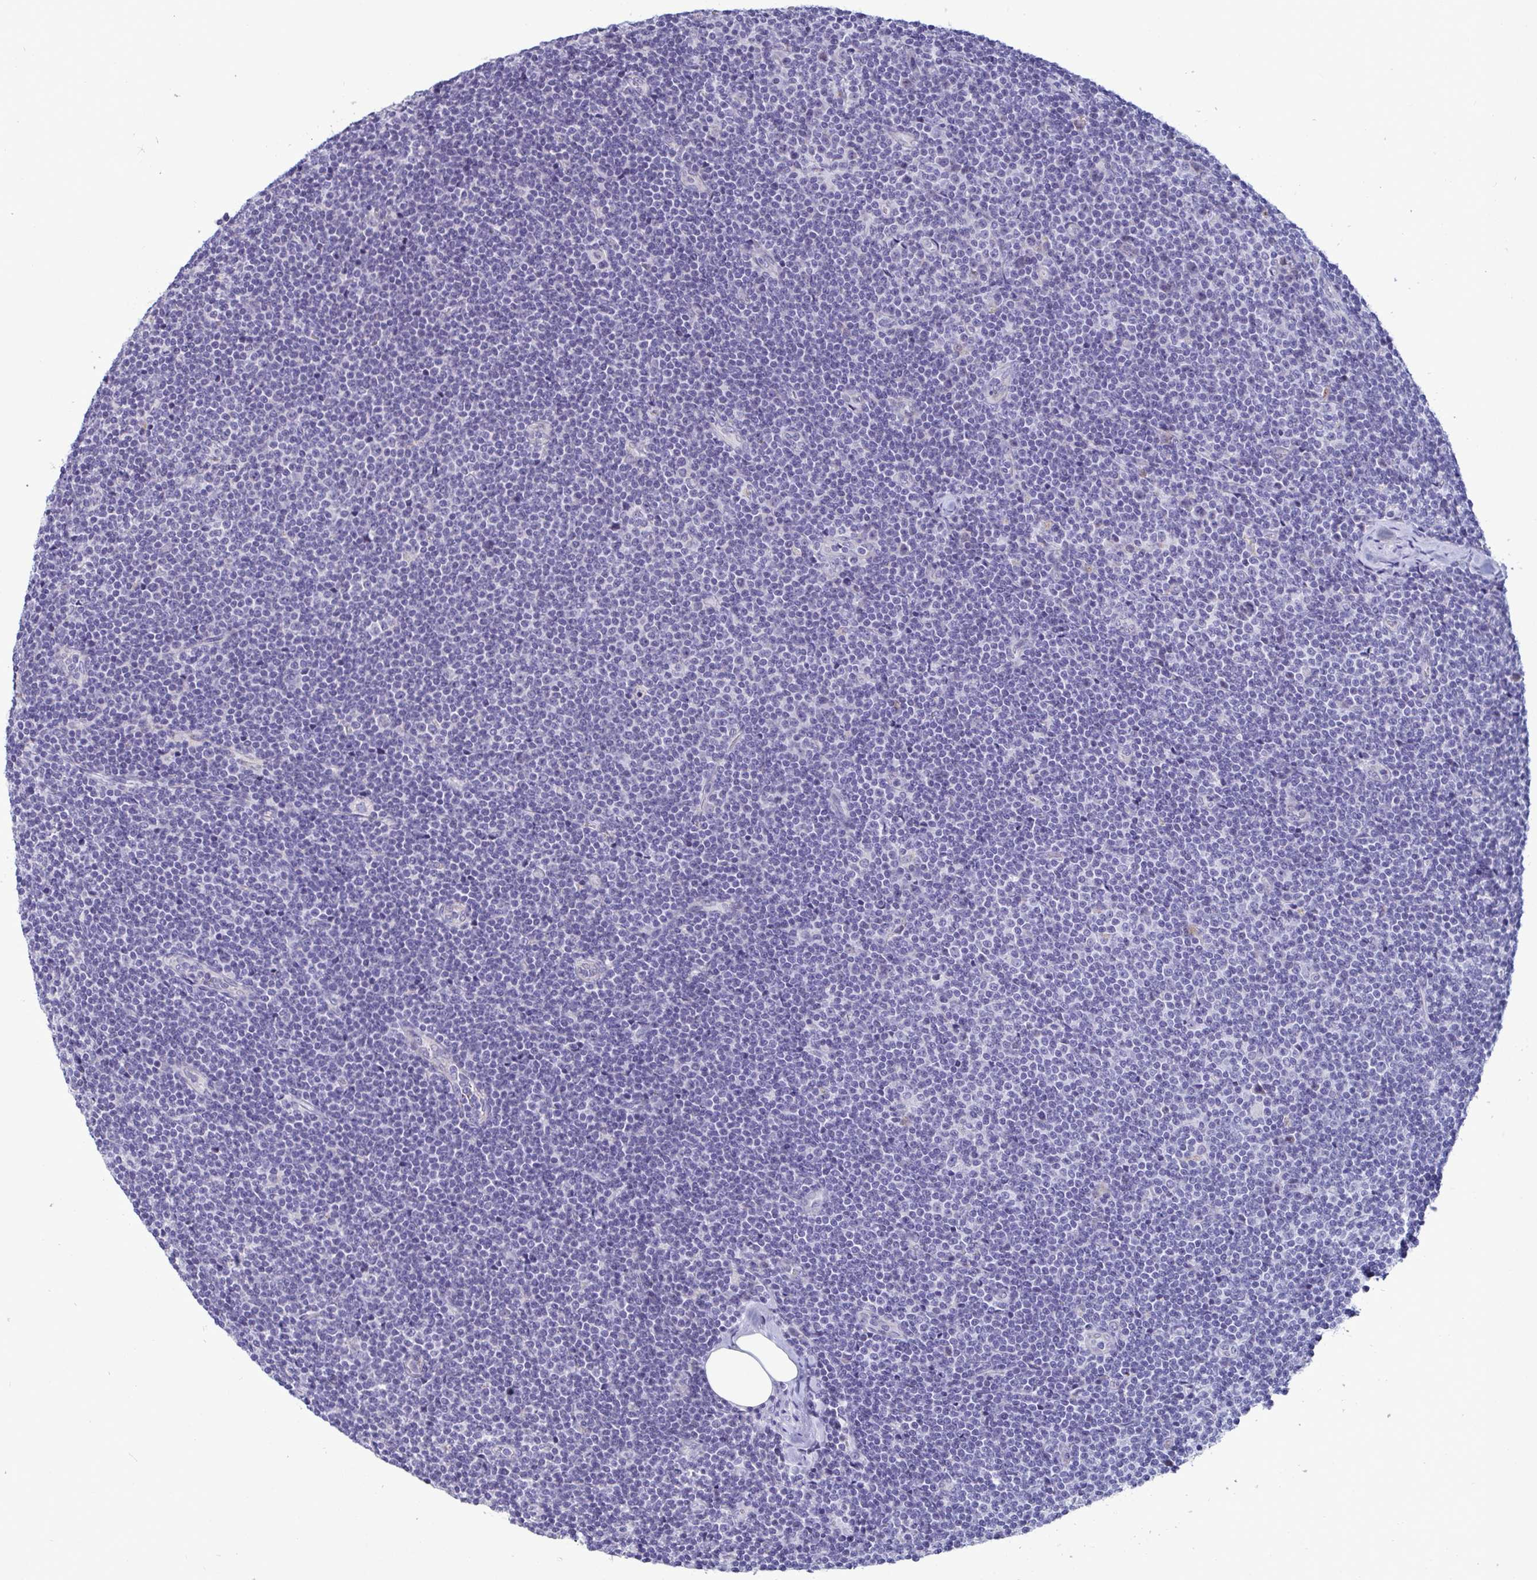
{"staining": {"intensity": "negative", "quantity": "none", "location": "none"}, "tissue": "lymphoma", "cell_type": "Tumor cells", "image_type": "cancer", "snomed": [{"axis": "morphology", "description": "Malignant lymphoma, non-Hodgkin's type, Low grade"}, {"axis": "topography", "description": "Lymph node"}], "caption": "Human lymphoma stained for a protein using immunohistochemistry reveals no positivity in tumor cells.", "gene": "TAS2R38", "patient": {"sex": "male", "age": 48}}